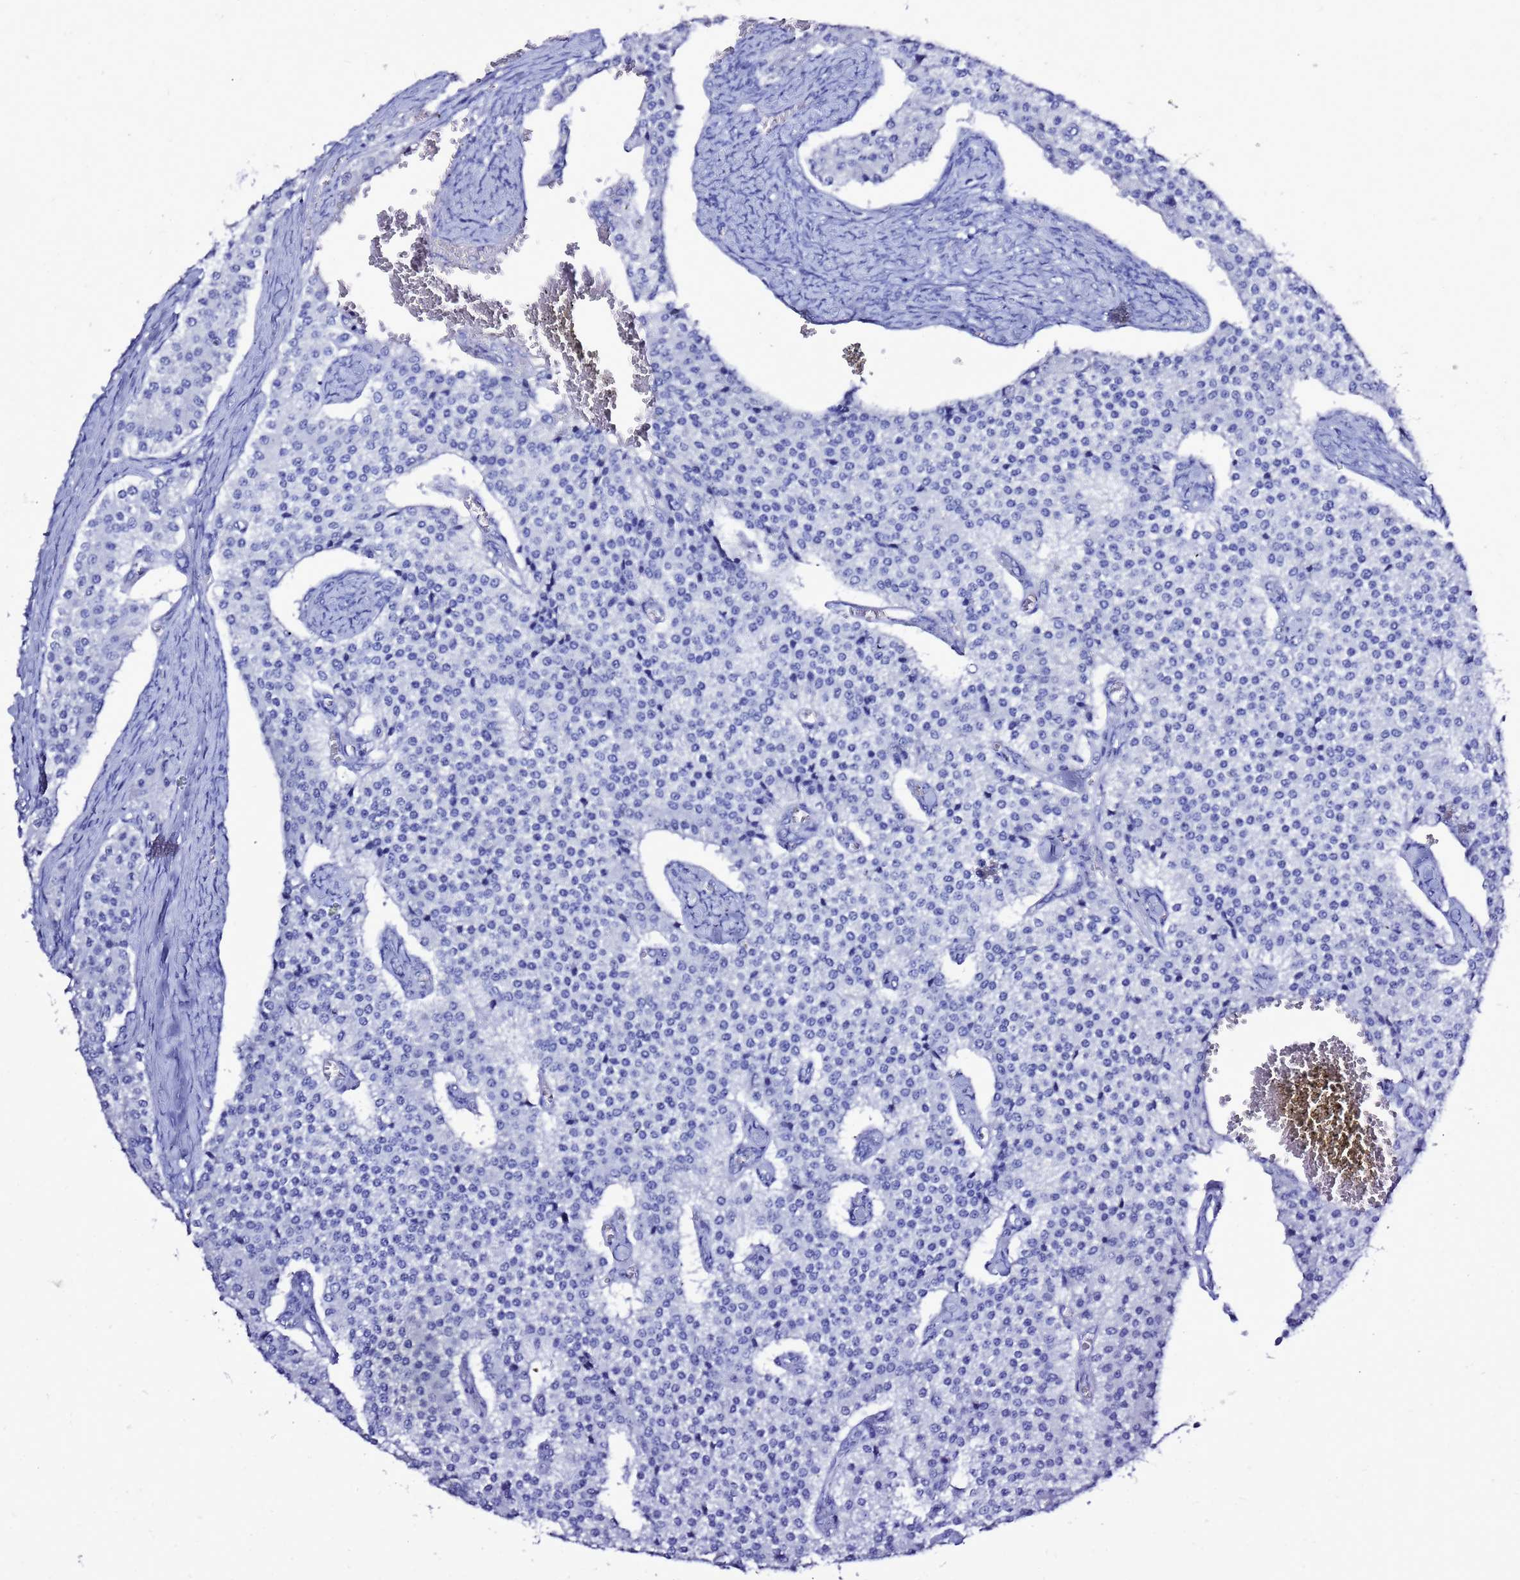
{"staining": {"intensity": "negative", "quantity": "none", "location": "none"}, "tissue": "carcinoid", "cell_type": "Tumor cells", "image_type": "cancer", "snomed": [{"axis": "morphology", "description": "Carcinoid, malignant, NOS"}, {"axis": "topography", "description": "Colon"}], "caption": "Image shows no significant protein staining in tumor cells of malignant carcinoid.", "gene": "LIPF", "patient": {"sex": "female", "age": 52}}